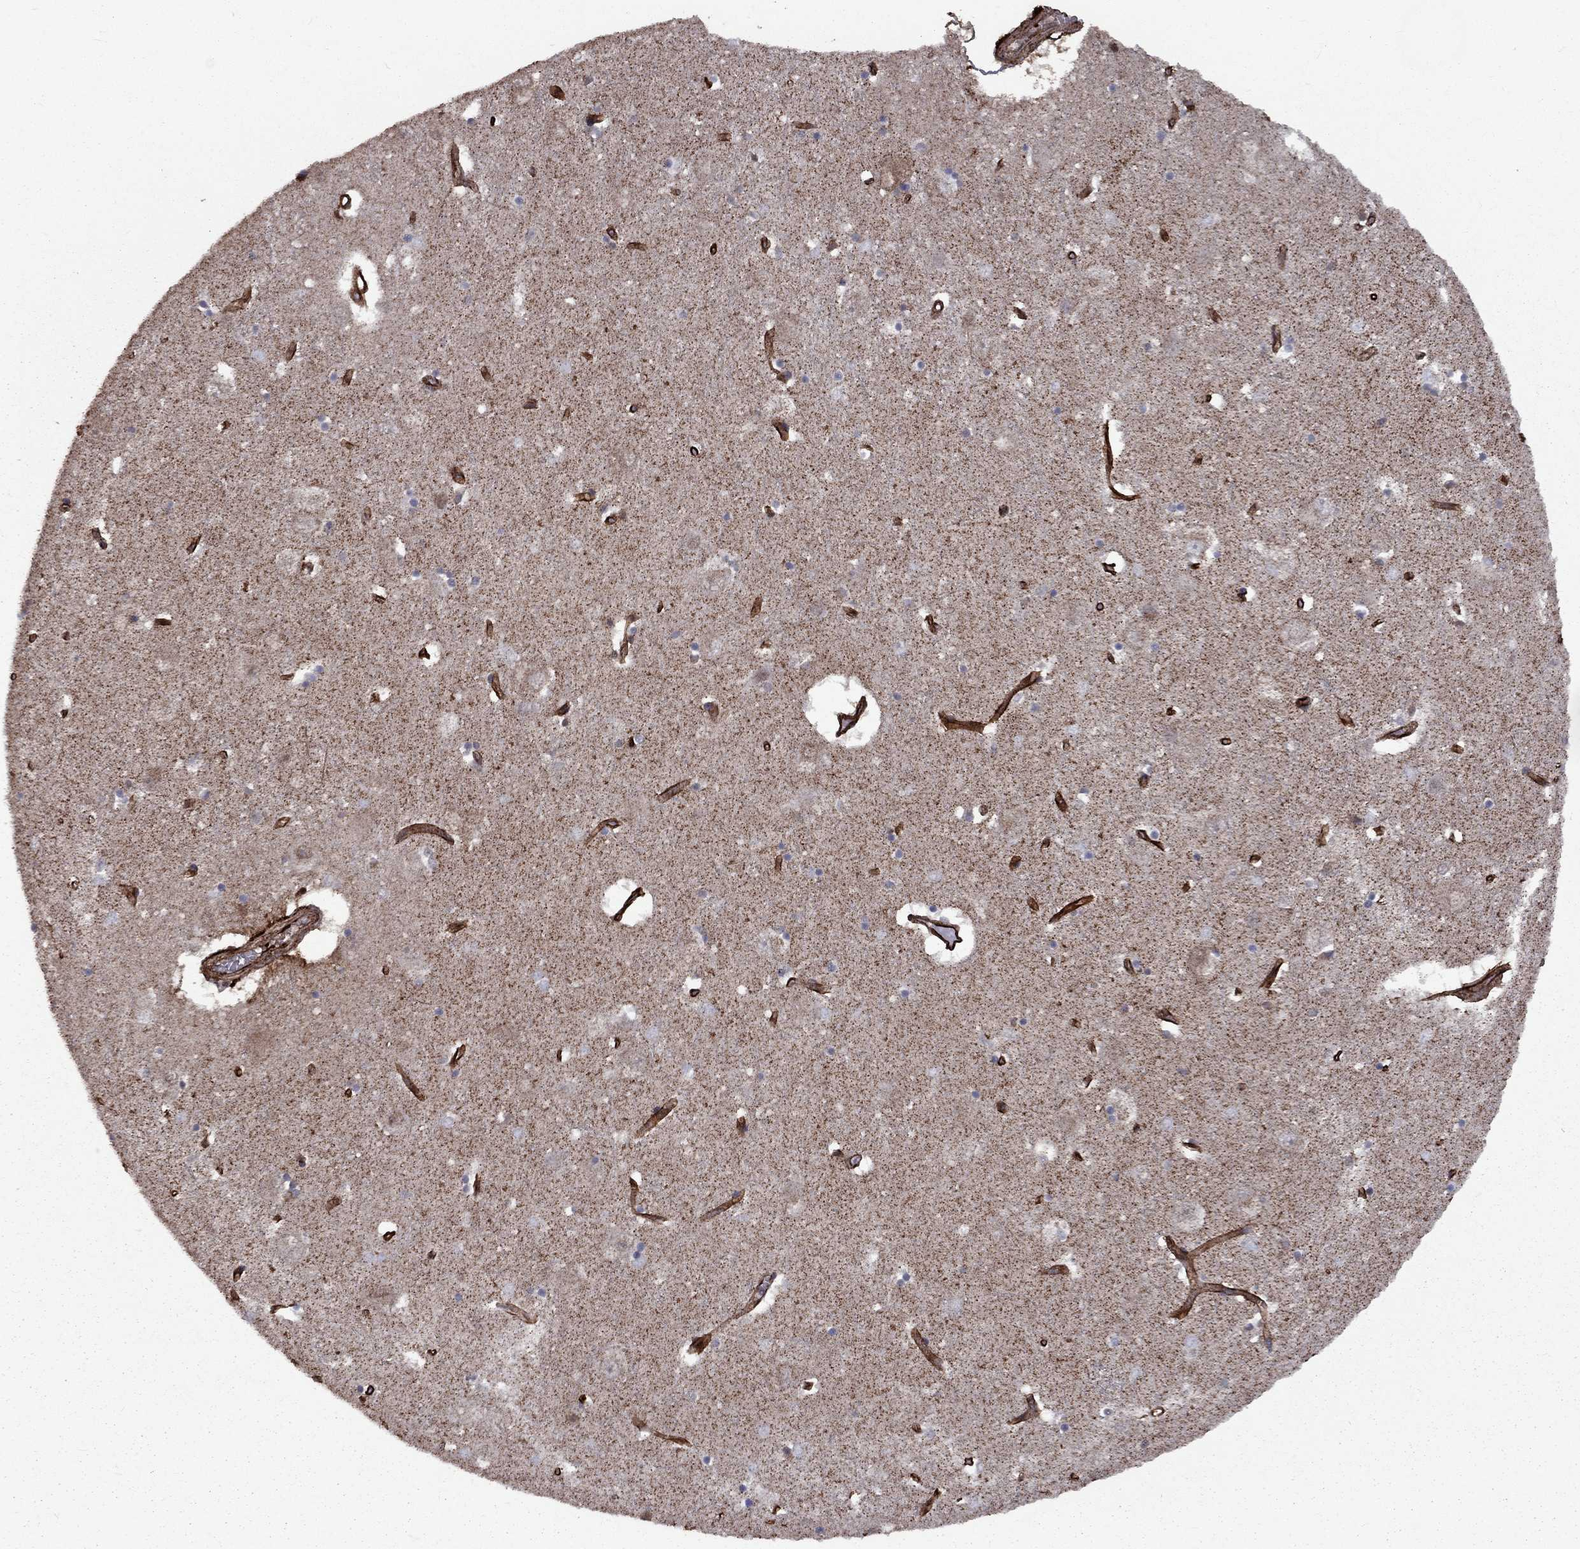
{"staining": {"intensity": "negative", "quantity": "none", "location": "none"}, "tissue": "caudate", "cell_type": "Glial cells", "image_type": "normal", "snomed": [{"axis": "morphology", "description": "Normal tissue, NOS"}, {"axis": "topography", "description": "Lateral ventricle wall"}], "caption": "This is an immunohistochemistry micrograph of benign human caudate. There is no expression in glial cells.", "gene": "COL18A1", "patient": {"sex": "male", "age": 54}}